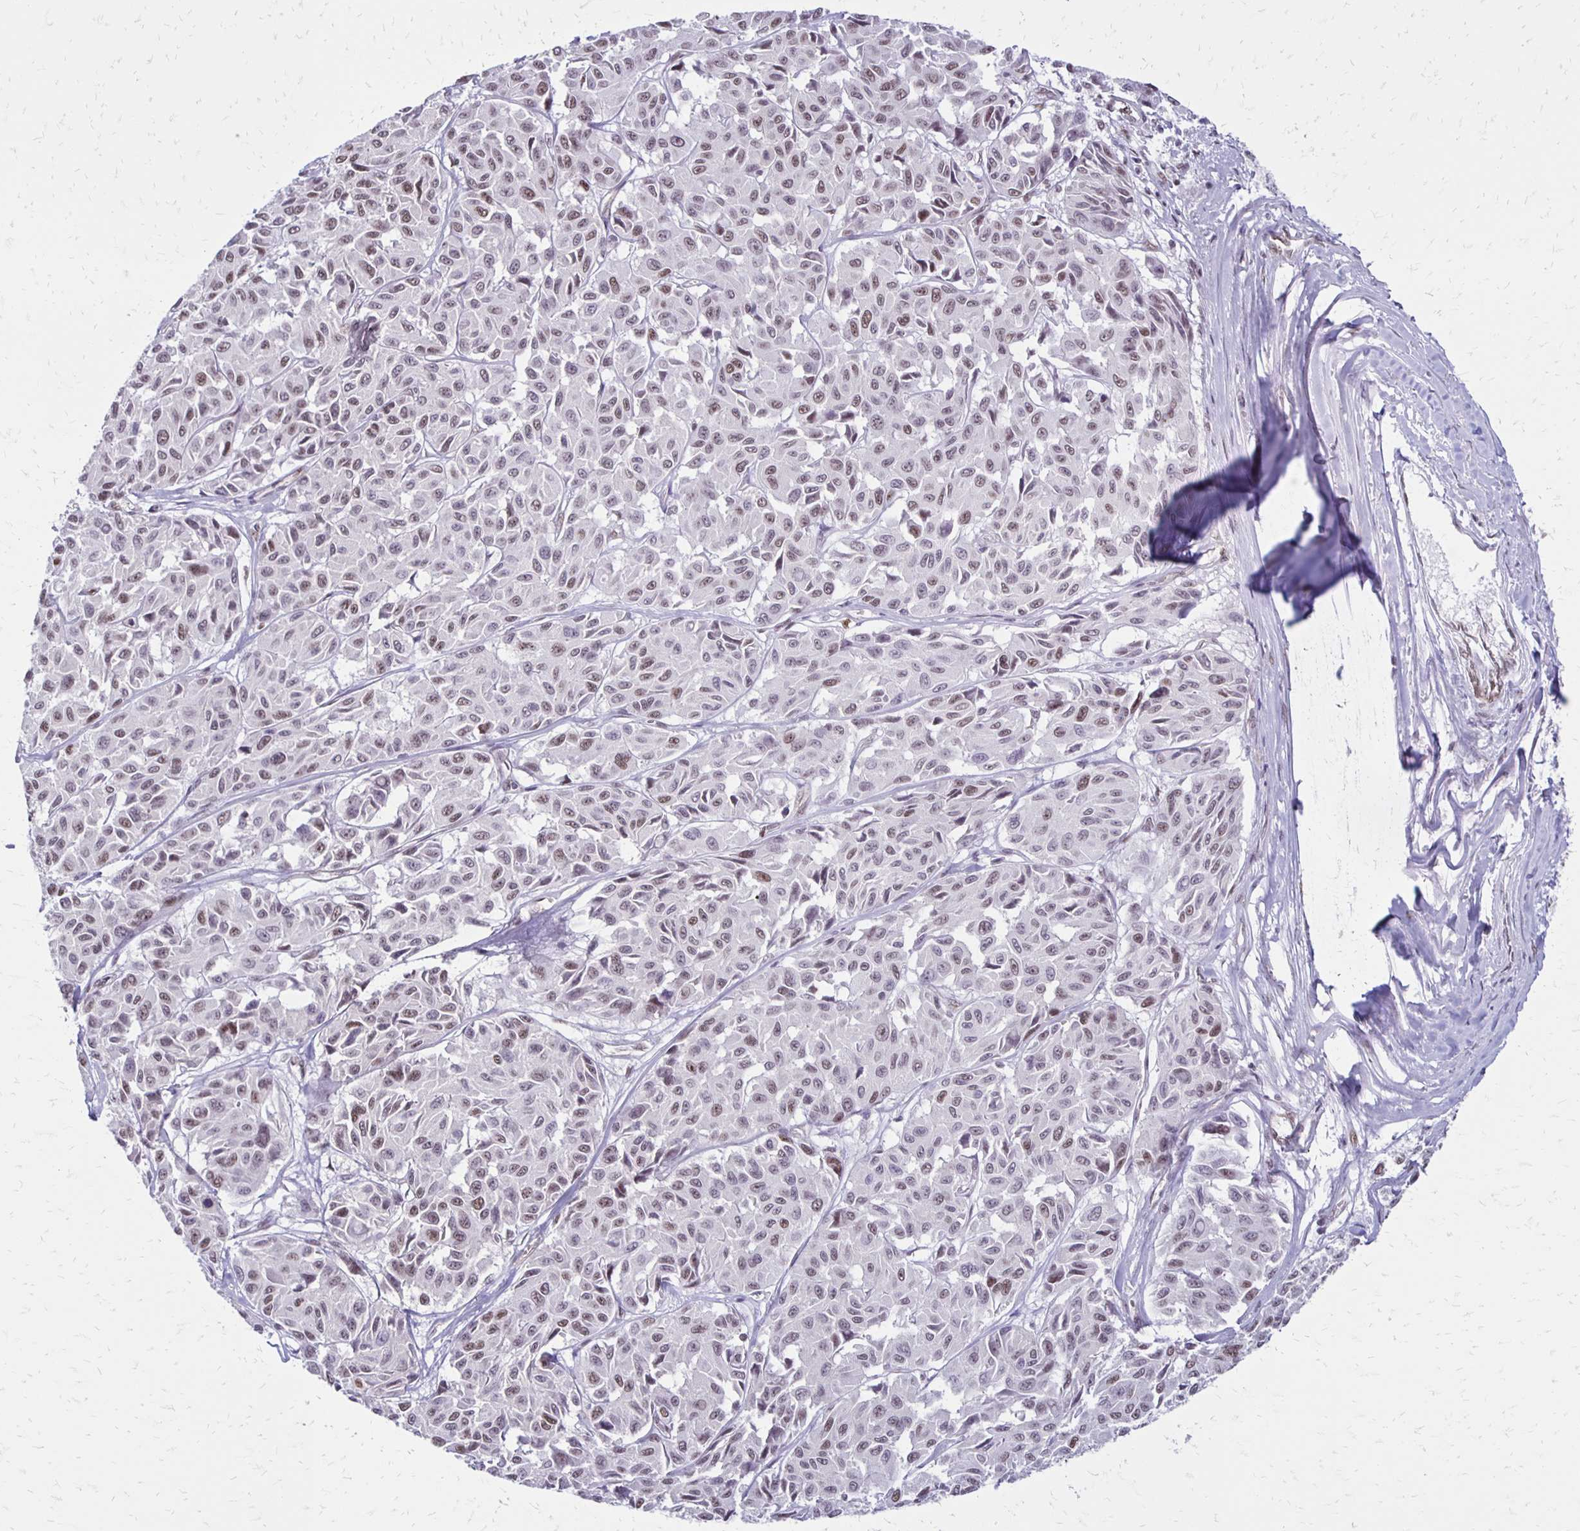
{"staining": {"intensity": "weak", "quantity": ">75%", "location": "nuclear"}, "tissue": "melanoma", "cell_type": "Tumor cells", "image_type": "cancer", "snomed": [{"axis": "morphology", "description": "Malignant melanoma, NOS"}, {"axis": "topography", "description": "Skin"}], "caption": "Weak nuclear expression is seen in approximately >75% of tumor cells in melanoma. (IHC, brightfield microscopy, high magnification).", "gene": "DDB2", "patient": {"sex": "female", "age": 66}}